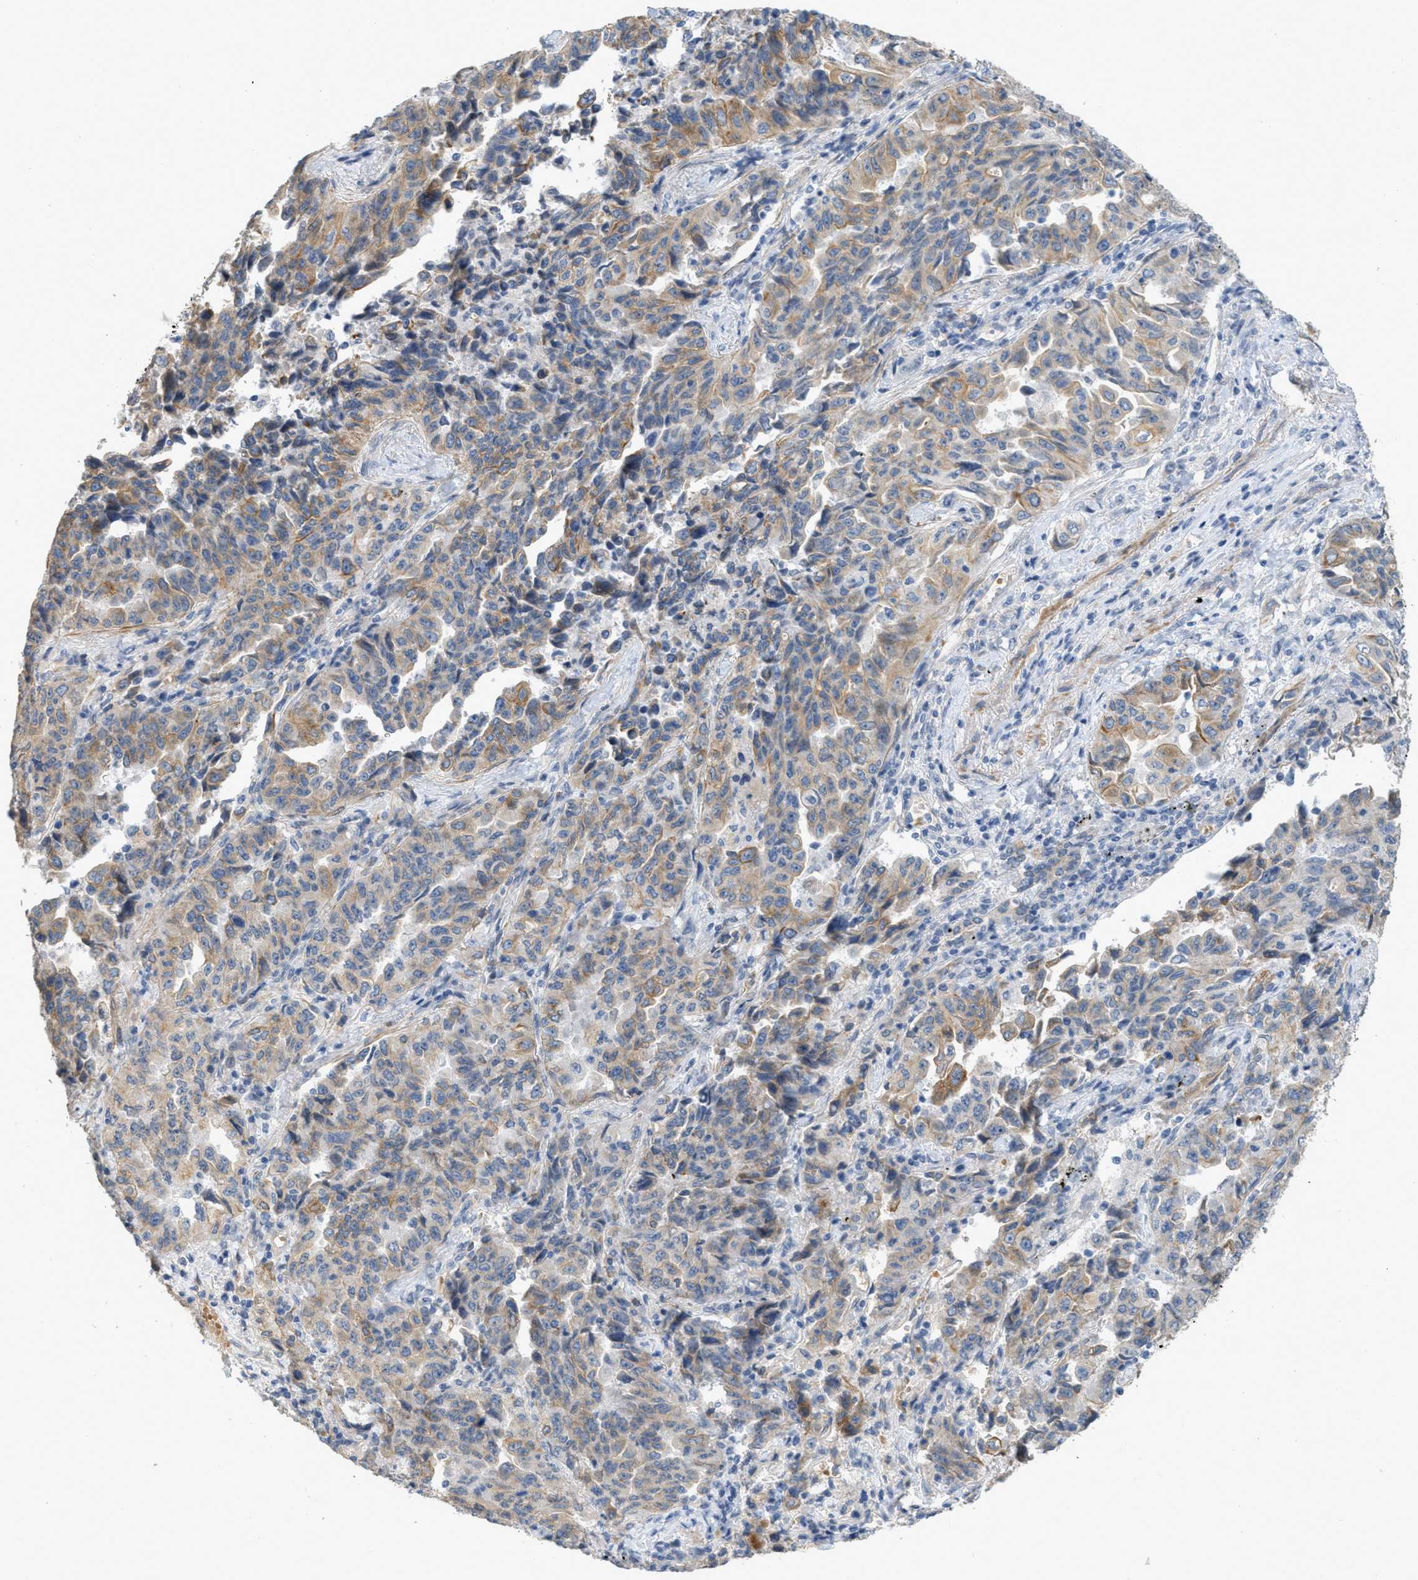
{"staining": {"intensity": "moderate", "quantity": ">75%", "location": "cytoplasmic/membranous"}, "tissue": "lung cancer", "cell_type": "Tumor cells", "image_type": "cancer", "snomed": [{"axis": "morphology", "description": "Adenocarcinoma, NOS"}, {"axis": "topography", "description": "Lung"}], "caption": "Immunohistochemical staining of human lung adenocarcinoma demonstrates moderate cytoplasmic/membranous protein staining in approximately >75% of tumor cells.", "gene": "MRS2", "patient": {"sex": "female", "age": 51}}